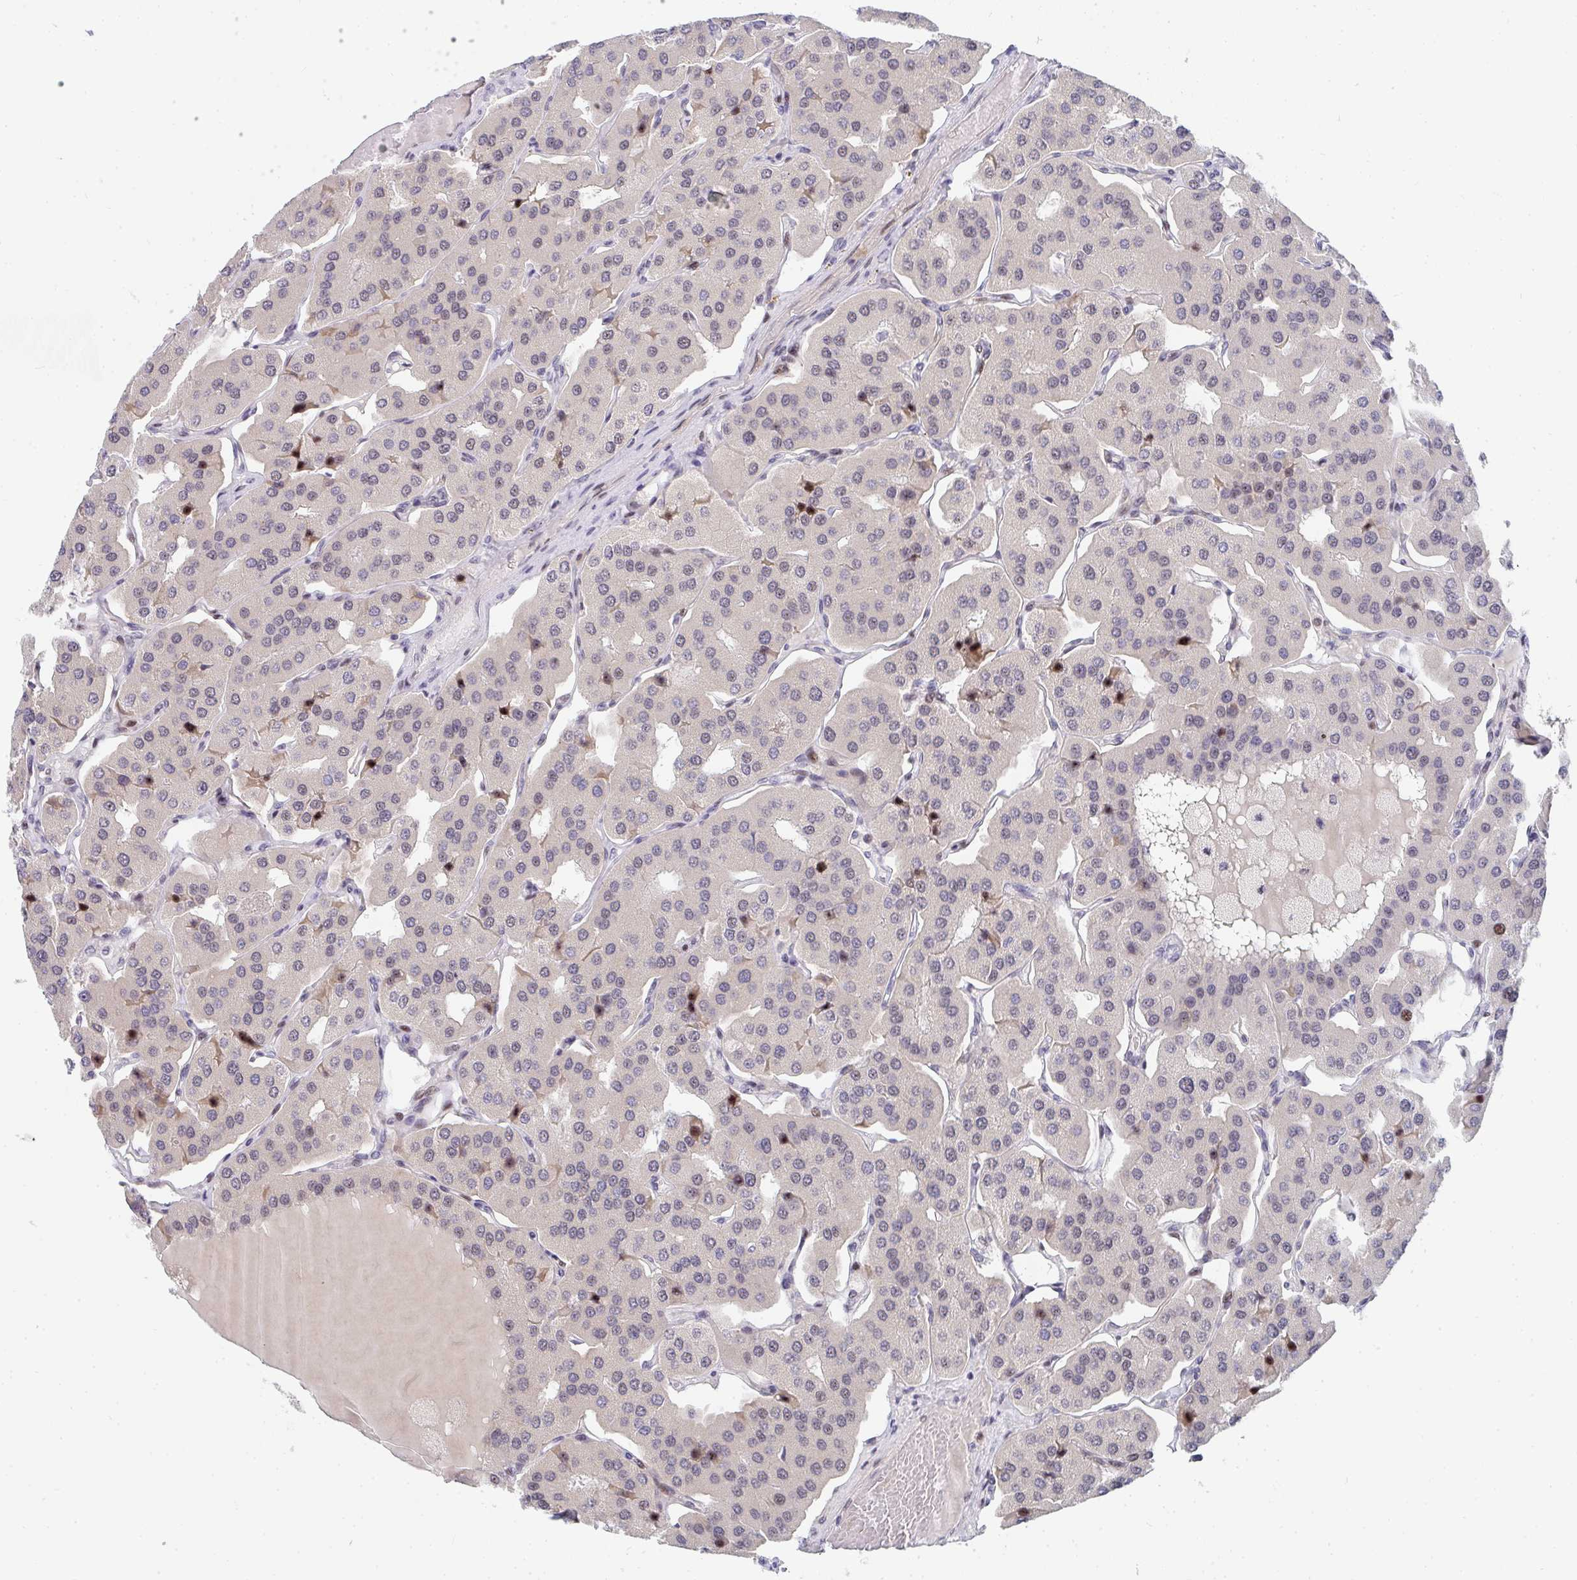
{"staining": {"intensity": "negative", "quantity": "none", "location": "none"}, "tissue": "parathyroid gland", "cell_type": "Glandular cells", "image_type": "normal", "snomed": [{"axis": "morphology", "description": "Normal tissue, NOS"}, {"axis": "morphology", "description": "Adenoma, NOS"}, {"axis": "topography", "description": "Parathyroid gland"}], "caption": "A high-resolution histopathology image shows IHC staining of unremarkable parathyroid gland, which reveals no significant expression in glandular cells. (Stains: DAB (3,3'-diaminobenzidine) immunohistochemistry with hematoxylin counter stain, Microscopy: brightfield microscopy at high magnification).", "gene": "ZIC3", "patient": {"sex": "female", "age": 86}}